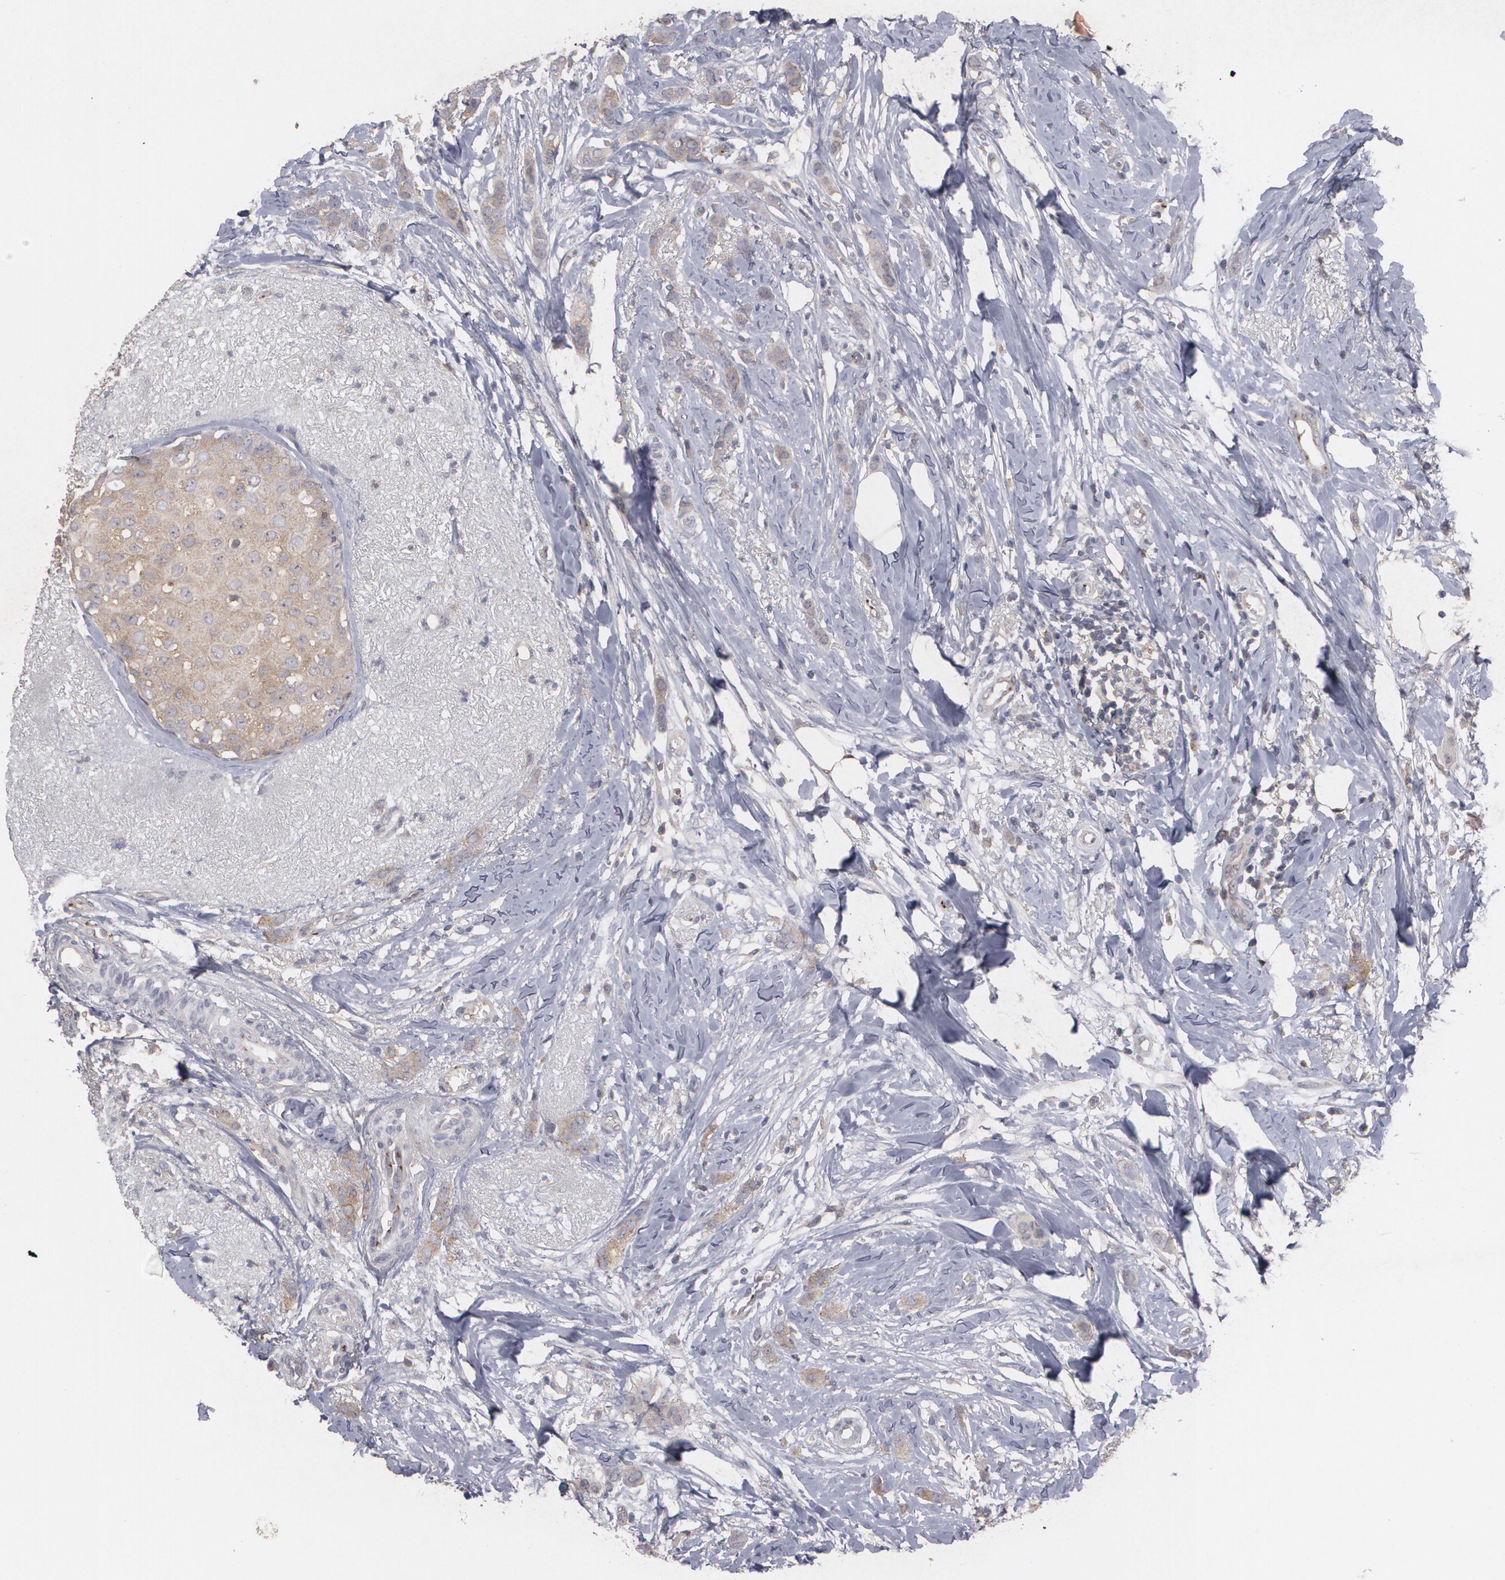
{"staining": {"intensity": "weak", "quantity": "25%-75%", "location": "cytoplasmic/membranous"}, "tissue": "breast cancer", "cell_type": "Tumor cells", "image_type": "cancer", "snomed": [{"axis": "morphology", "description": "Lobular carcinoma"}, {"axis": "topography", "description": "Breast"}], "caption": "Lobular carcinoma (breast) stained with immunohistochemistry exhibits weak cytoplasmic/membranous staining in approximately 25%-75% of tumor cells. The protein of interest is stained brown, and the nuclei are stained in blue (DAB (3,3'-diaminobenzidine) IHC with brightfield microscopy, high magnification).", "gene": "HTT", "patient": {"sex": "female", "age": 55}}